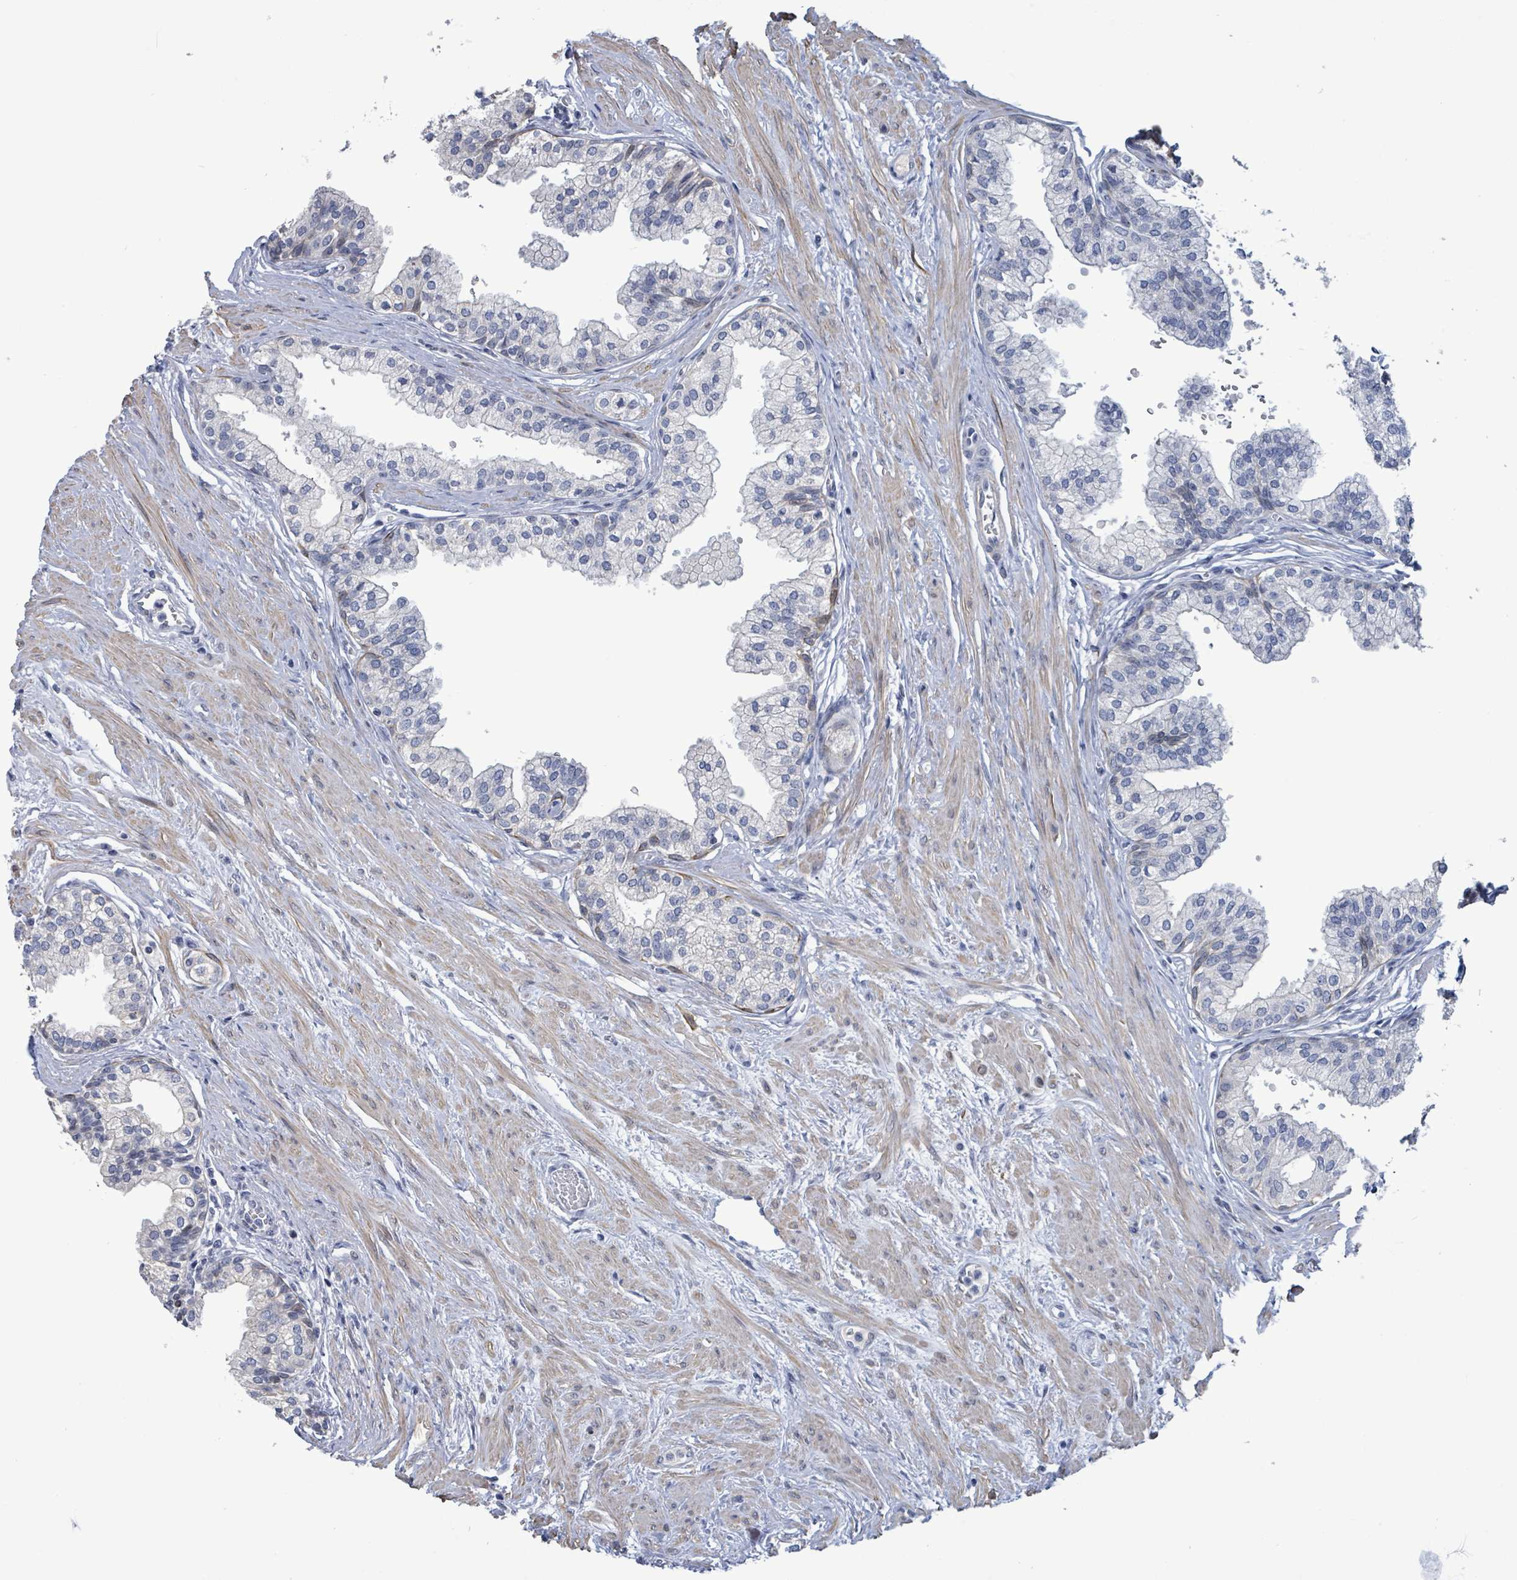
{"staining": {"intensity": "moderate", "quantity": "<25%", "location": "cytoplasmic/membranous"}, "tissue": "prostate", "cell_type": "Glandular cells", "image_type": "normal", "snomed": [{"axis": "morphology", "description": "Normal tissue, NOS"}, {"axis": "topography", "description": "Prostate"}], "caption": "Brown immunohistochemical staining in normal prostate displays moderate cytoplasmic/membranous positivity in about <25% of glandular cells. The staining was performed using DAB to visualize the protein expression in brown, while the nuclei were stained in blue with hematoxylin (Magnification: 20x).", "gene": "NTN3", "patient": {"sex": "male", "age": 60}}